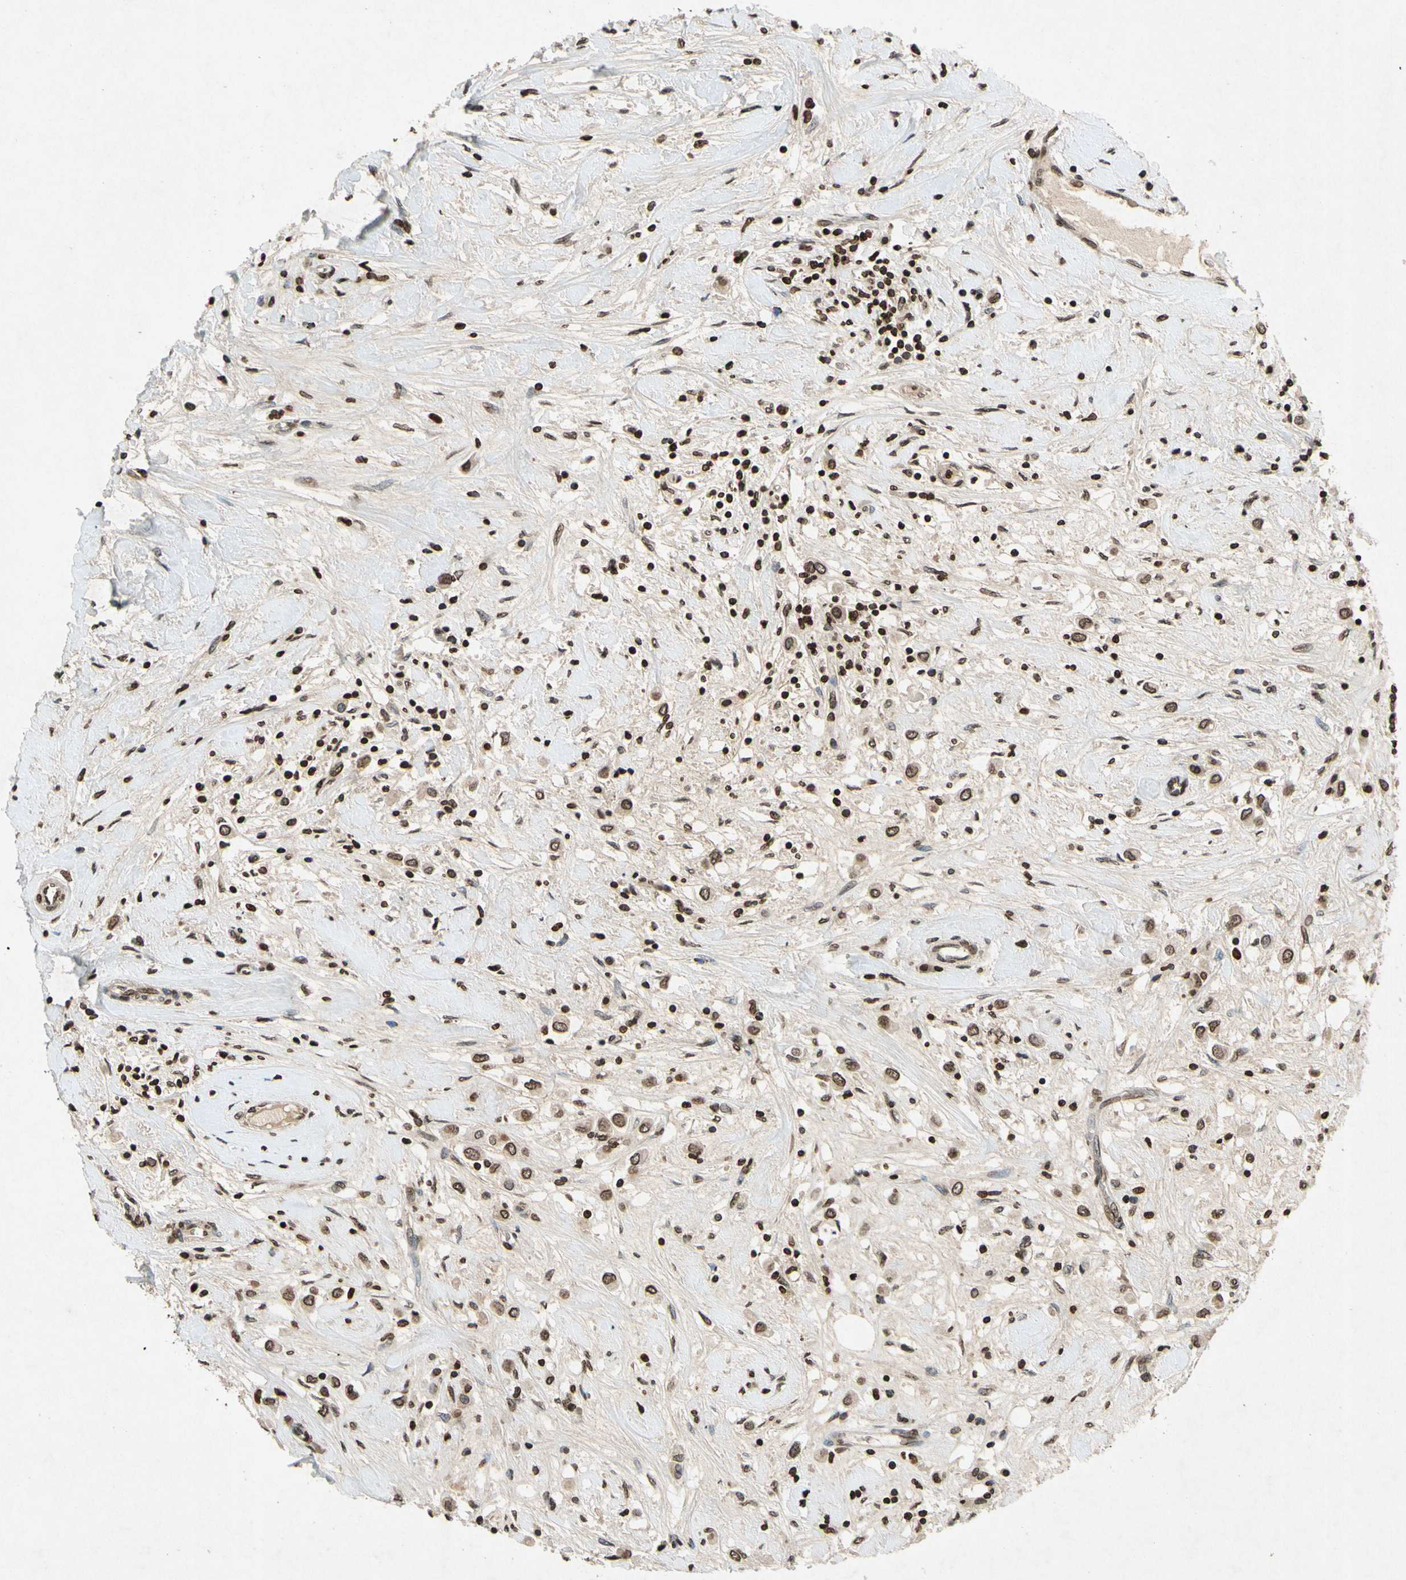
{"staining": {"intensity": "strong", "quantity": ">75%", "location": "nuclear"}, "tissue": "breast cancer", "cell_type": "Tumor cells", "image_type": "cancer", "snomed": [{"axis": "morphology", "description": "Duct carcinoma"}, {"axis": "topography", "description": "Breast"}], "caption": "An immunohistochemistry (IHC) image of neoplastic tissue is shown. Protein staining in brown highlights strong nuclear positivity in breast cancer within tumor cells. (Brightfield microscopy of DAB IHC at high magnification).", "gene": "HOXB3", "patient": {"sex": "female", "age": 61}}